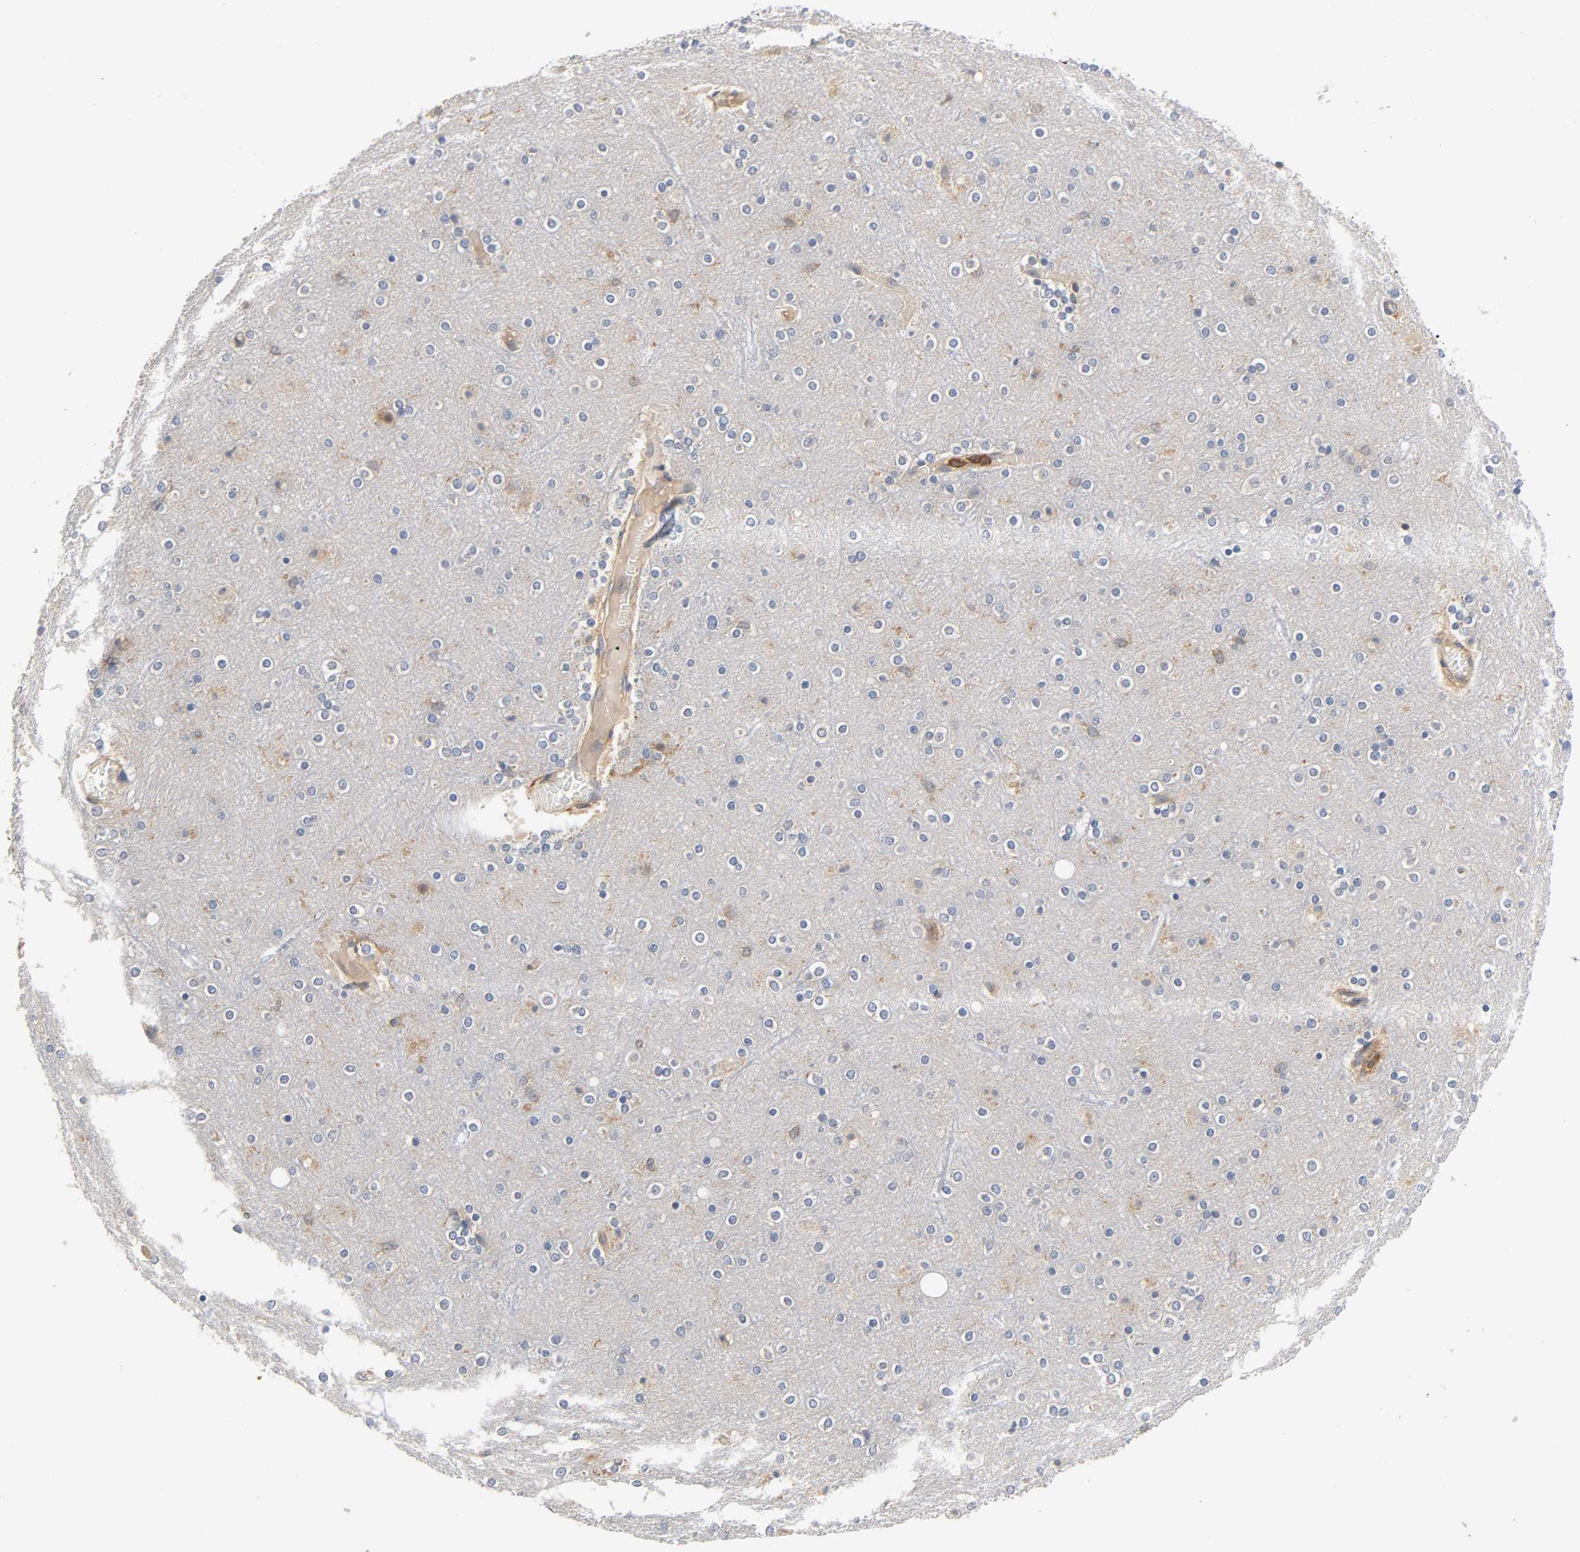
{"staining": {"intensity": "weak", "quantity": "25%-75%", "location": "cytoplasmic/membranous"}, "tissue": "cerebral cortex", "cell_type": "Endothelial cells", "image_type": "normal", "snomed": [{"axis": "morphology", "description": "Normal tissue, NOS"}, {"axis": "topography", "description": "Cerebral cortex"}], "caption": "Immunohistochemistry (IHC) of normal human cerebral cortex demonstrates low levels of weak cytoplasmic/membranous expression in approximately 25%-75% of endothelial cells.", "gene": "ACTR2", "patient": {"sex": "female", "age": 54}}